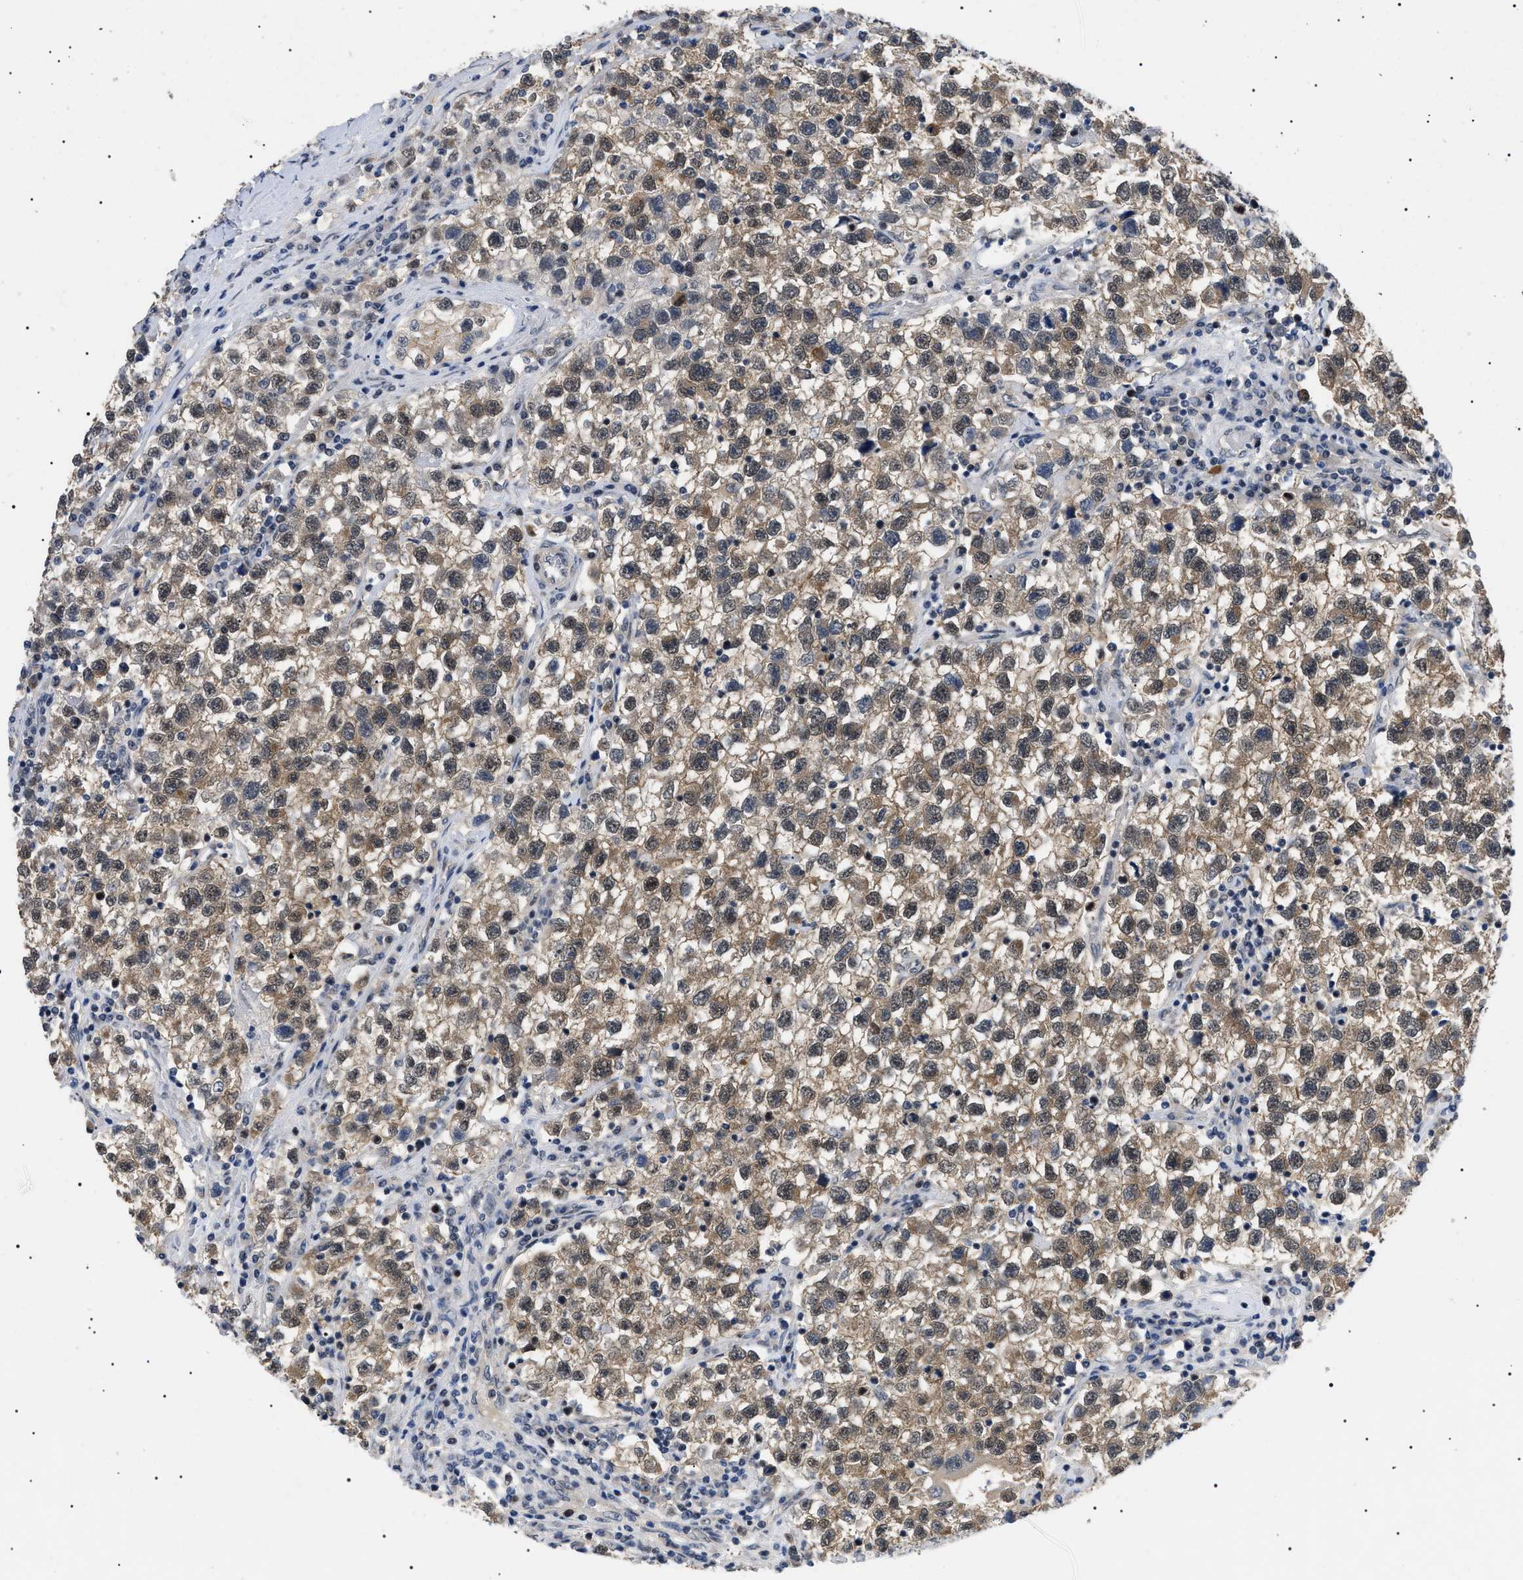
{"staining": {"intensity": "moderate", "quantity": ">75%", "location": "cytoplasmic/membranous,nuclear"}, "tissue": "testis cancer", "cell_type": "Tumor cells", "image_type": "cancer", "snomed": [{"axis": "morphology", "description": "Seminoma, NOS"}, {"axis": "topography", "description": "Testis"}], "caption": "Testis seminoma tissue demonstrates moderate cytoplasmic/membranous and nuclear expression in about >75% of tumor cells, visualized by immunohistochemistry. (brown staining indicates protein expression, while blue staining denotes nuclei).", "gene": "GARRE1", "patient": {"sex": "male", "age": 22}}